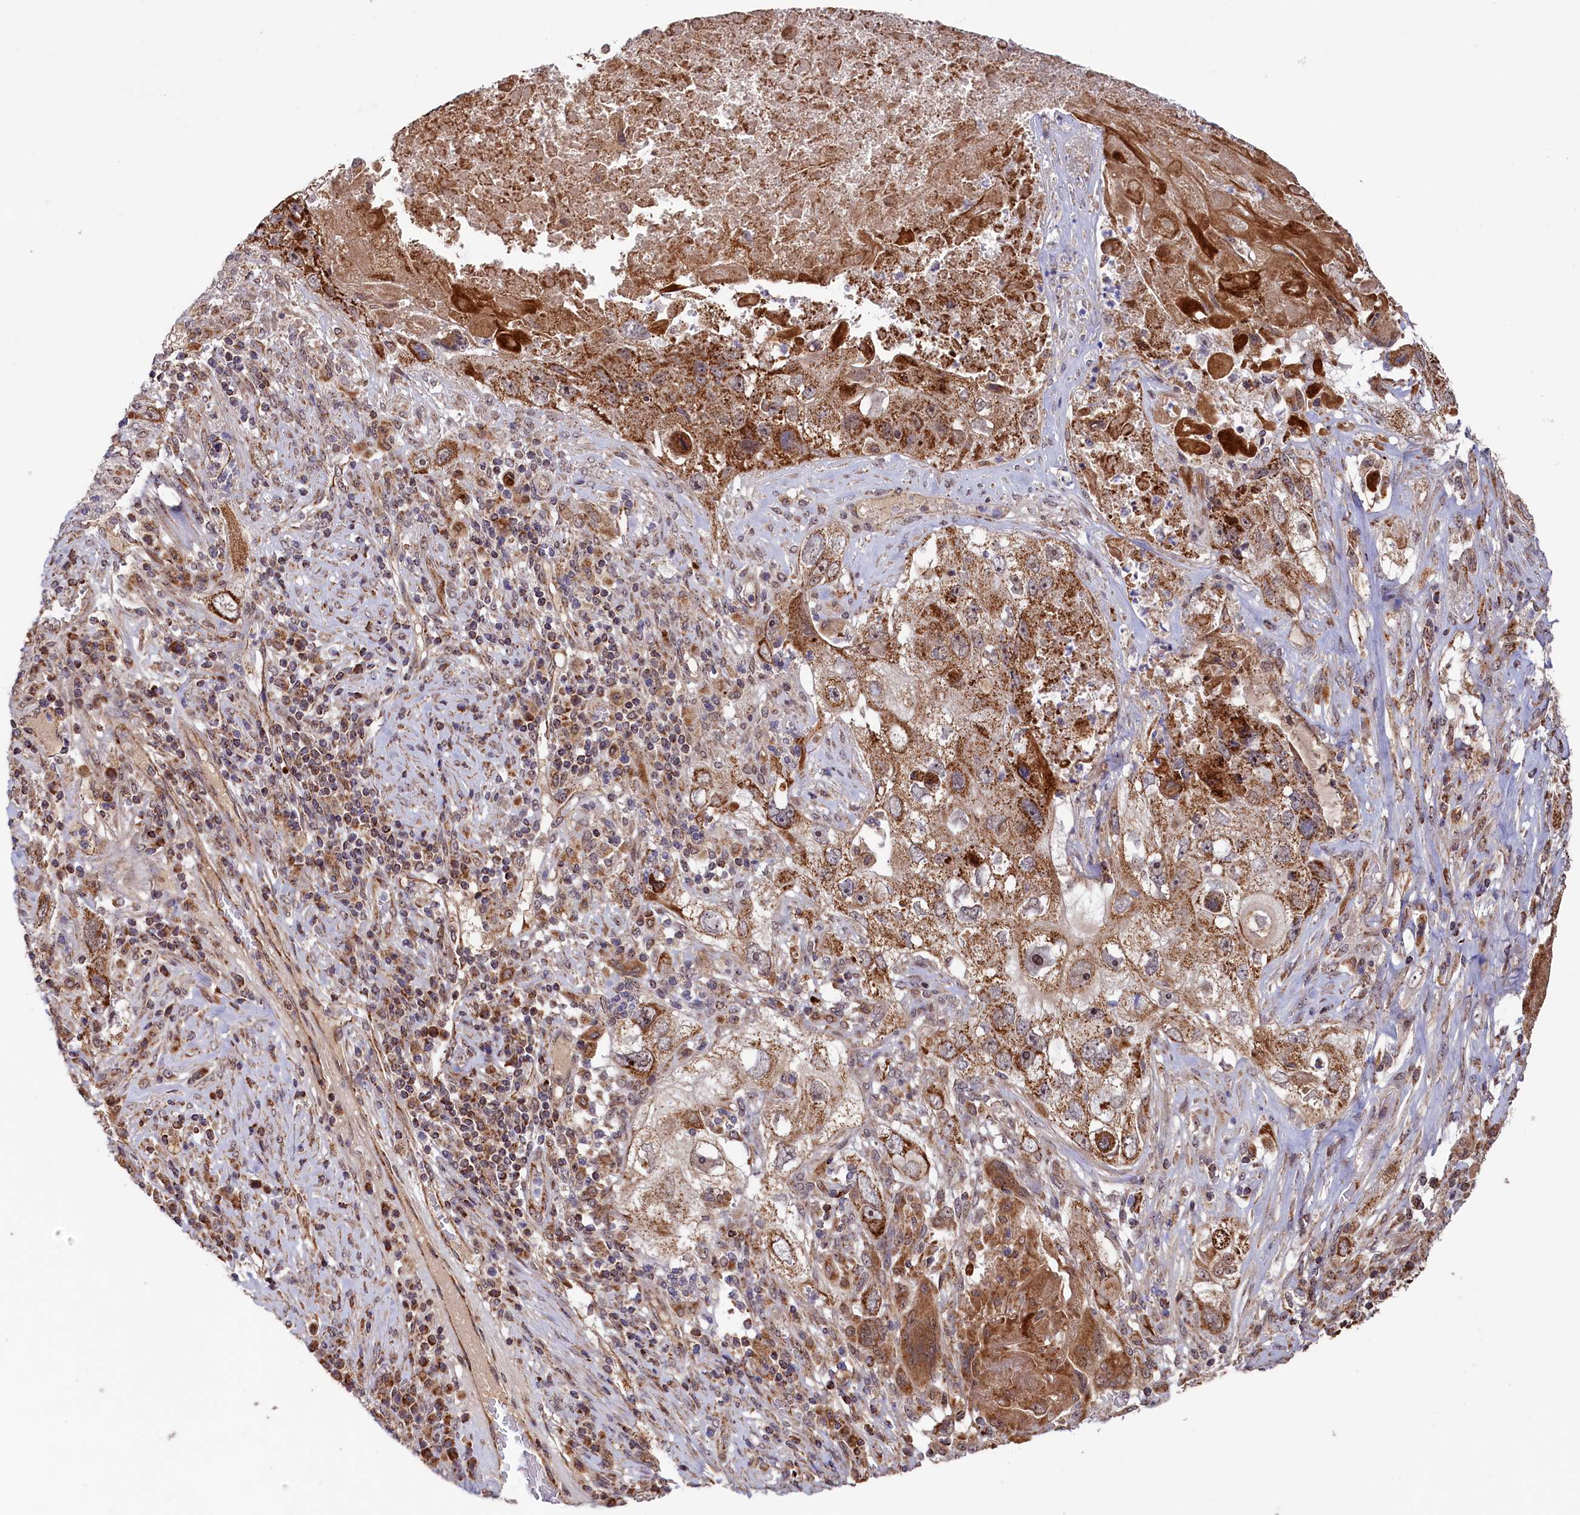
{"staining": {"intensity": "strong", "quantity": ">75%", "location": "cytoplasmic/membranous"}, "tissue": "lung cancer", "cell_type": "Tumor cells", "image_type": "cancer", "snomed": [{"axis": "morphology", "description": "Squamous cell carcinoma, NOS"}, {"axis": "topography", "description": "Lung"}], "caption": "A histopathology image of lung cancer stained for a protein demonstrates strong cytoplasmic/membranous brown staining in tumor cells. The staining was performed using DAB (3,3'-diaminobenzidine) to visualize the protein expression in brown, while the nuclei were stained in blue with hematoxylin (Magnification: 20x).", "gene": "DUS3L", "patient": {"sex": "male", "age": 61}}